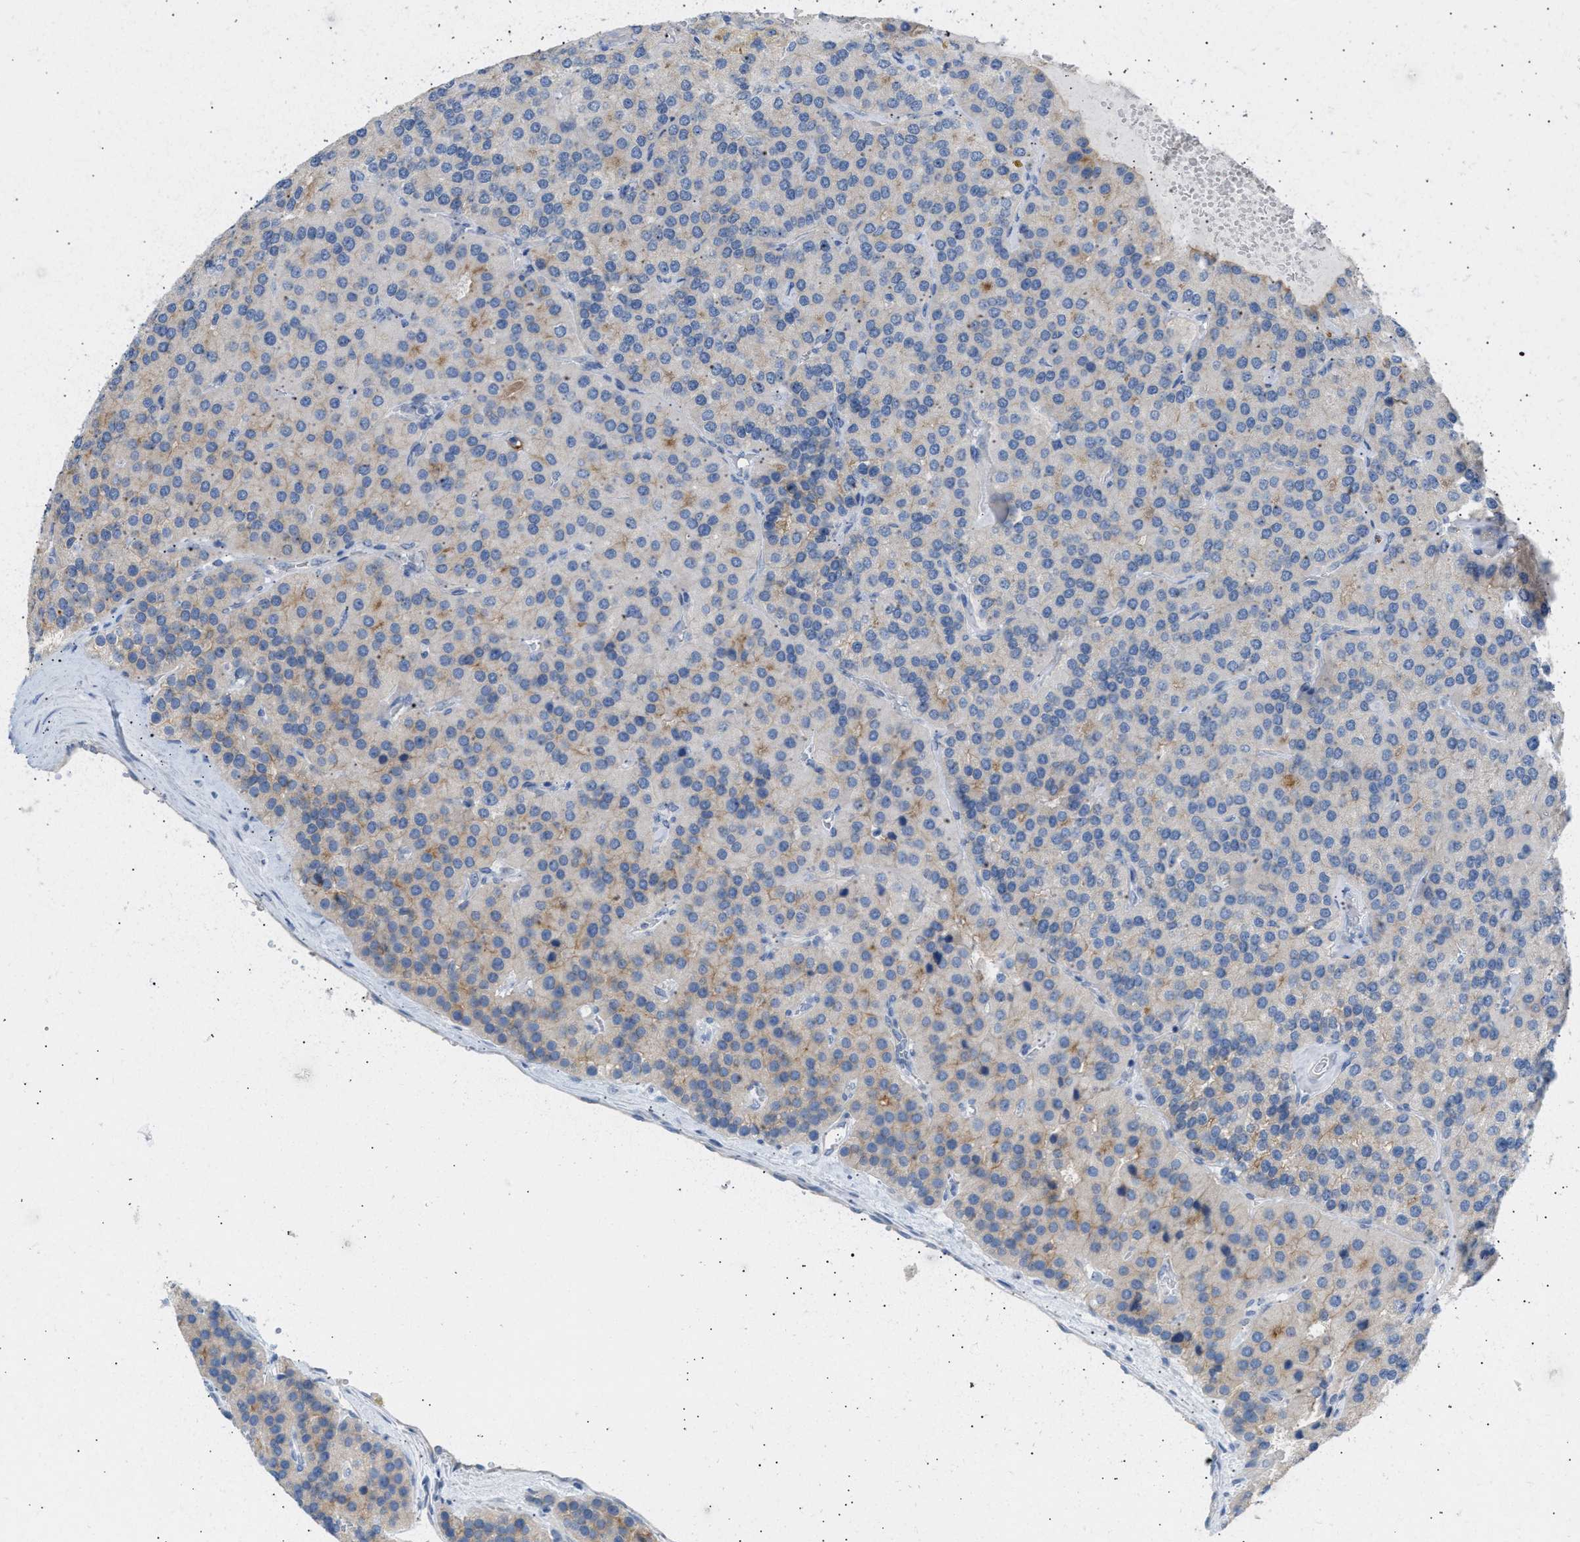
{"staining": {"intensity": "weak", "quantity": "25%-75%", "location": "cytoplasmic/membranous"}, "tissue": "parathyroid gland", "cell_type": "Glandular cells", "image_type": "normal", "snomed": [{"axis": "morphology", "description": "Normal tissue, NOS"}, {"axis": "morphology", "description": "Adenoma, NOS"}, {"axis": "topography", "description": "Parathyroid gland"}], "caption": "Immunohistochemistry (IHC) (DAB (3,3'-diaminobenzidine)) staining of normal parathyroid gland reveals weak cytoplasmic/membranous protein expression in about 25%-75% of glandular cells.", "gene": "ERBB2", "patient": {"sex": "female", "age": 86}}